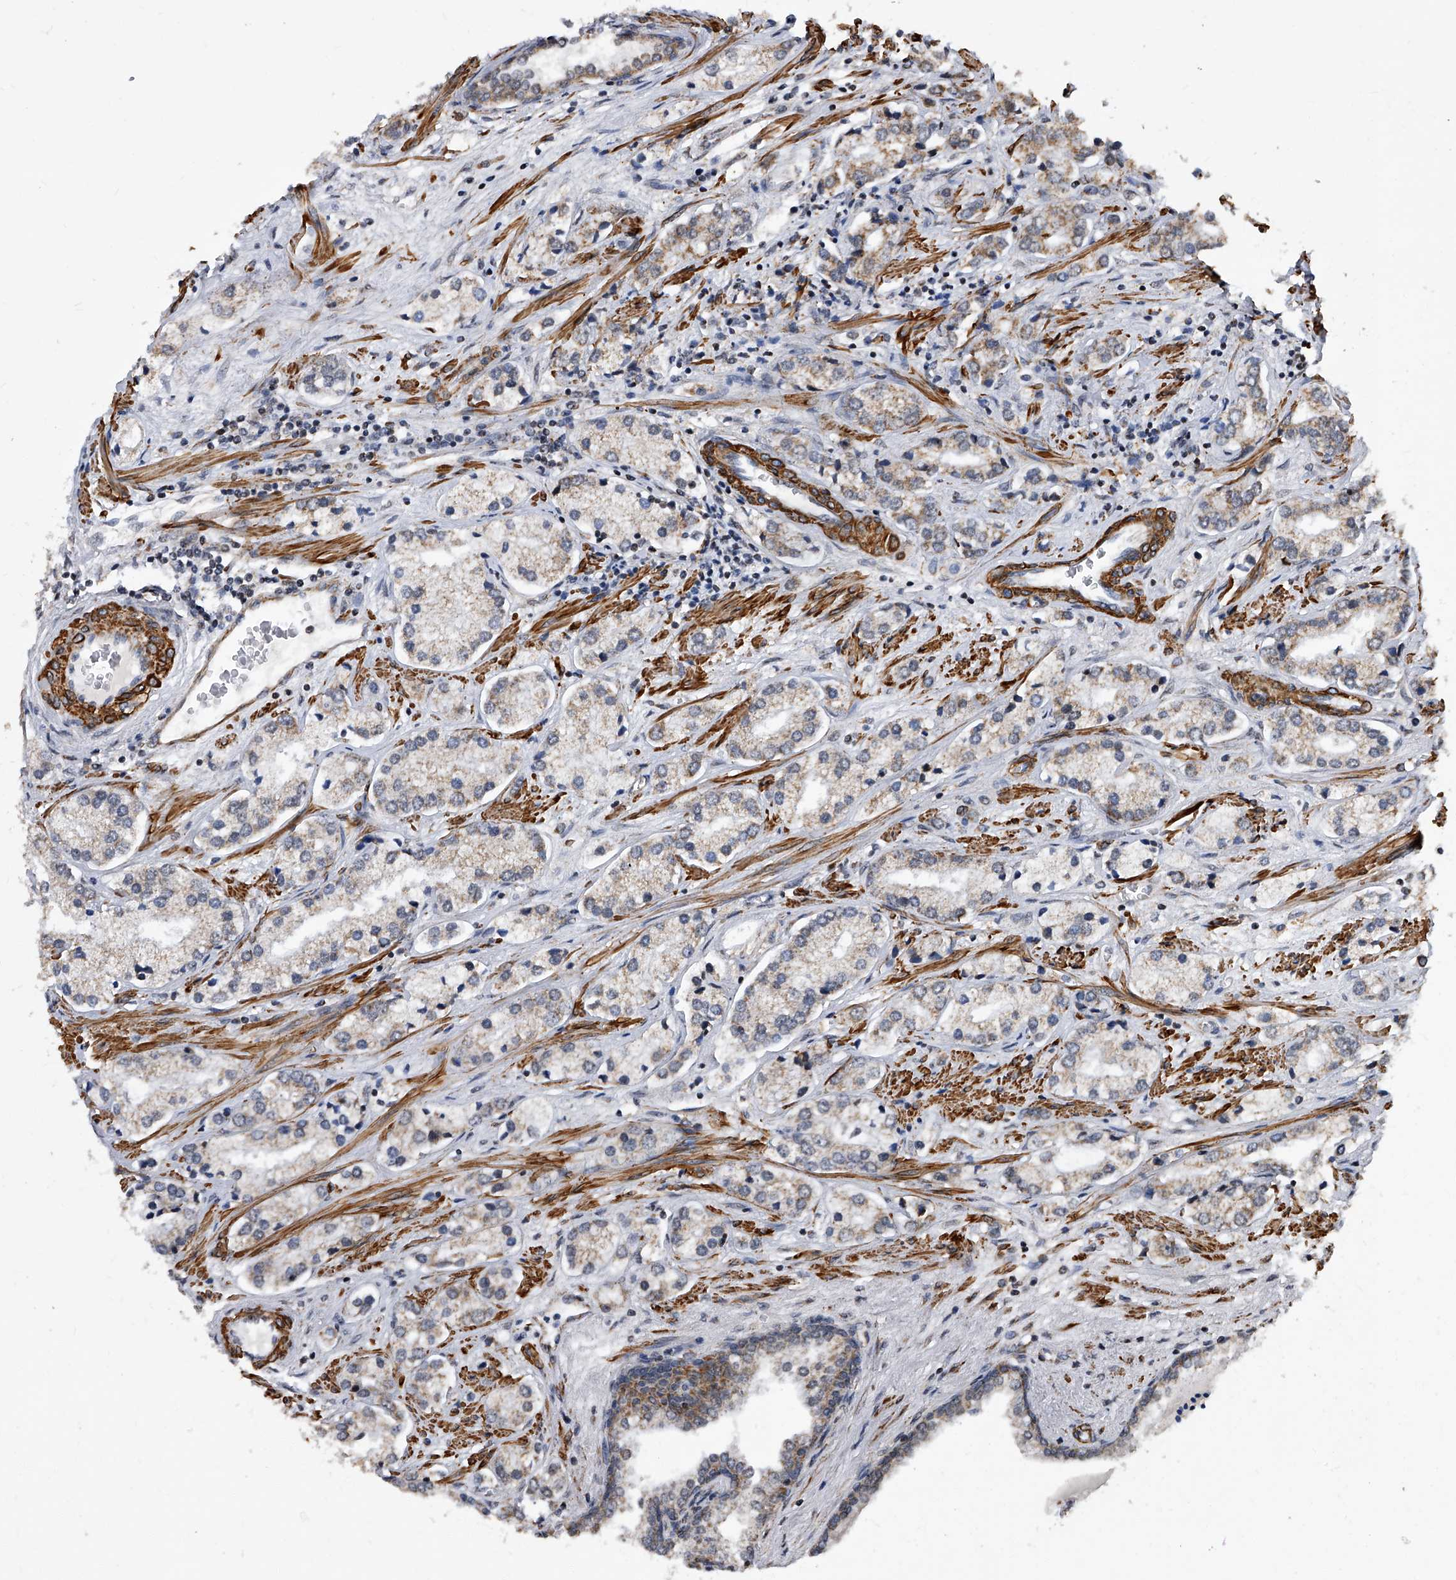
{"staining": {"intensity": "weak", "quantity": "25%-75%", "location": "cytoplasmic/membranous"}, "tissue": "prostate cancer", "cell_type": "Tumor cells", "image_type": "cancer", "snomed": [{"axis": "morphology", "description": "Adenocarcinoma, High grade"}, {"axis": "topography", "description": "Prostate"}], "caption": "Prostate cancer (adenocarcinoma (high-grade)) stained with DAB immunohistochemistry demonstrates low levels of weak cytoplasmic/membranous expression in about 25%-75% of tumor cells.", "gene": "DUSP22", "patient": {"sex": "male", "age": 66}}